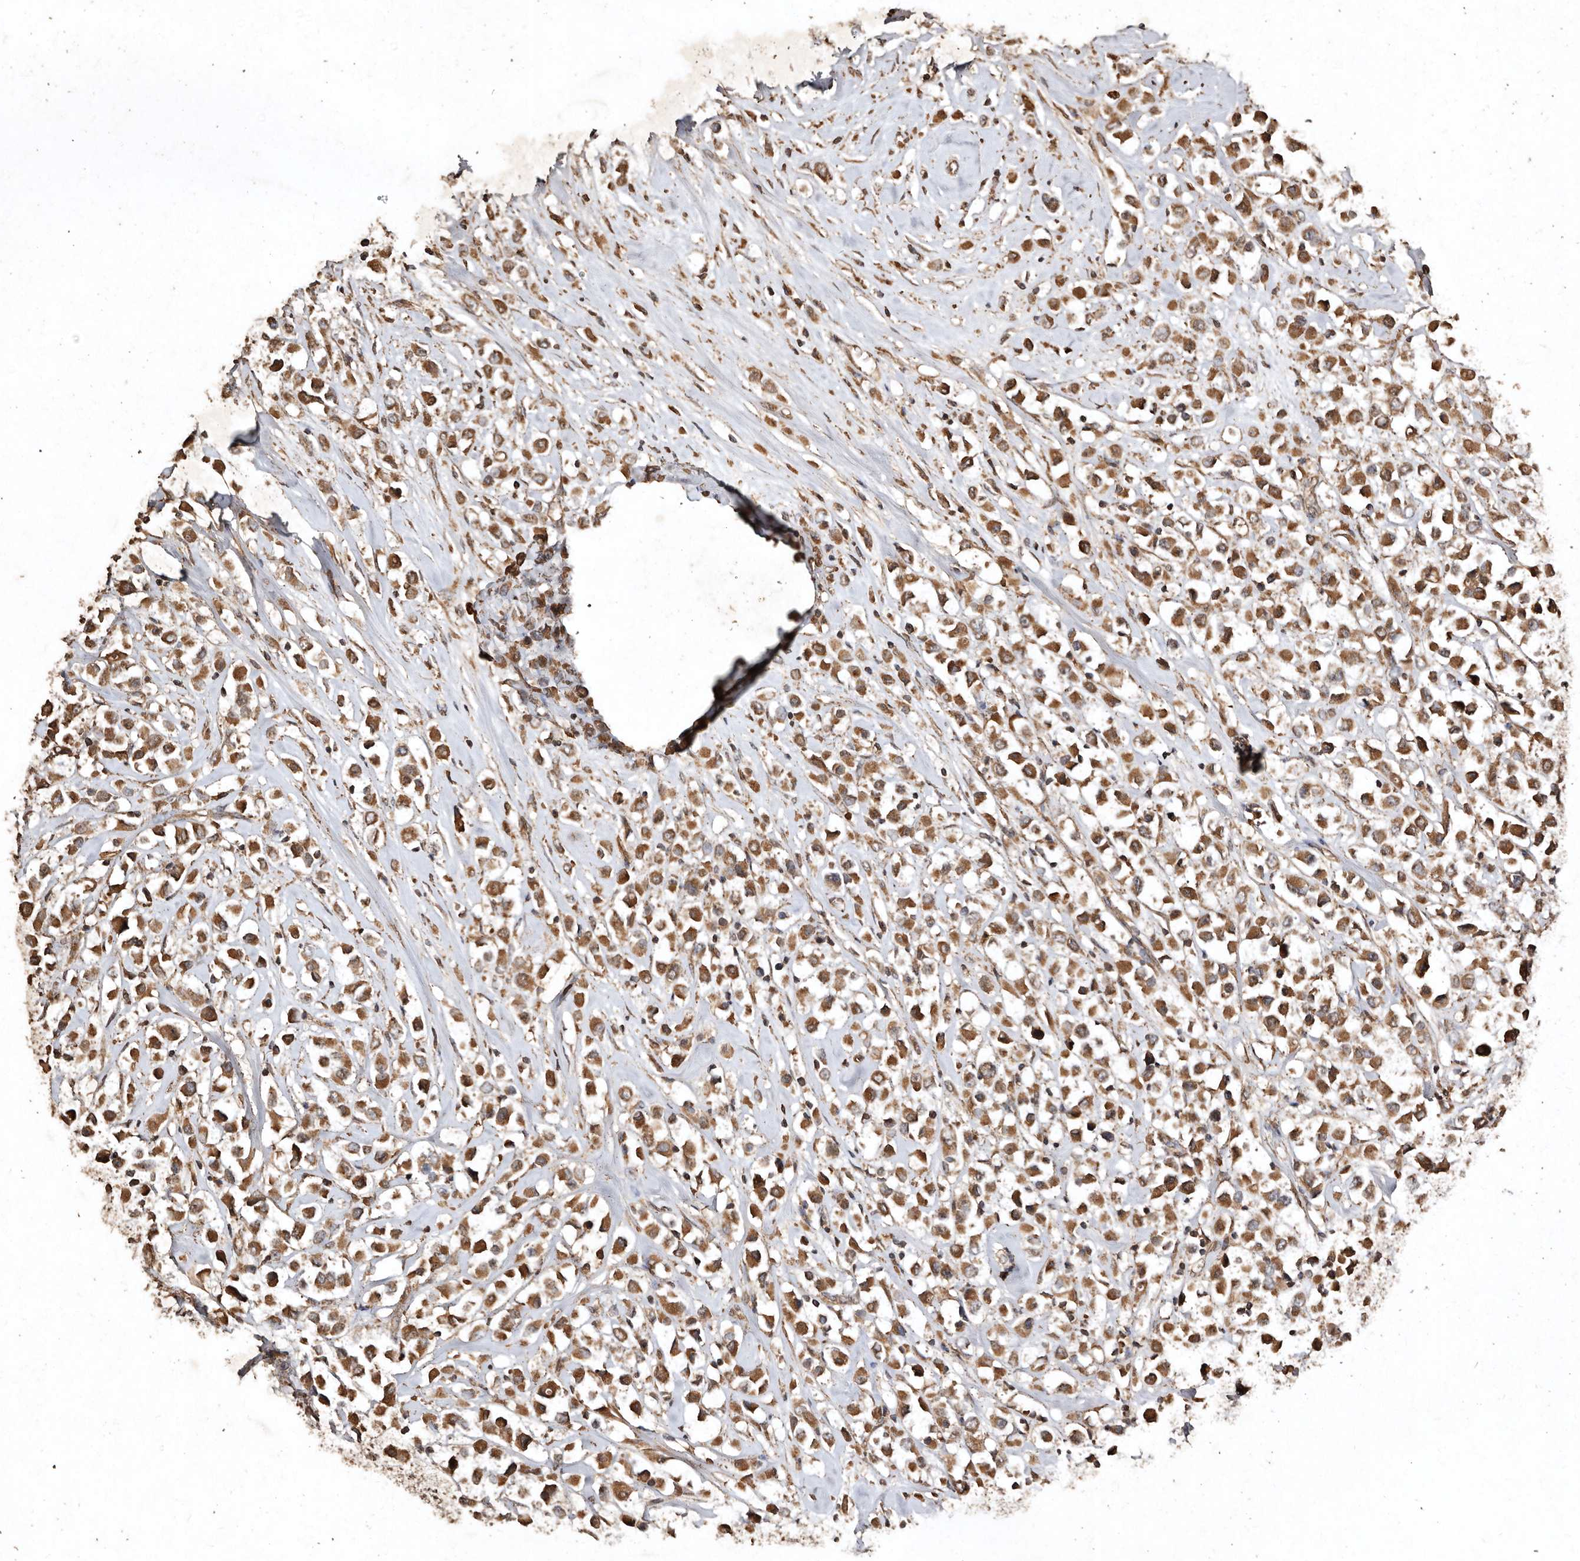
{"staining": {"intensity": "moderate", "quantity": ">75%", "location": "cytoplasmic/membranous"}, "tissue": "breast cancer", "cell_type": "Tumor cells", "image_type": "cancer", "snomed": [{"axis": "morphology", "description": "Duct carcinoma"}, {"axis": "topography", "description": "Breast"}], "caption": "IHC micrograph of neoplastic tissue: breast cancer (invasive ductal carcinoma) stained using immunohistochemistry displays medium levels of moderate protein expression localized specifically in the cytoplasmic/membranous of tumor cells, appearing as a cytoplasmic/membranous brown color.", "gene": "FARS2", "patient": {"sex": "female", "age": 61}}